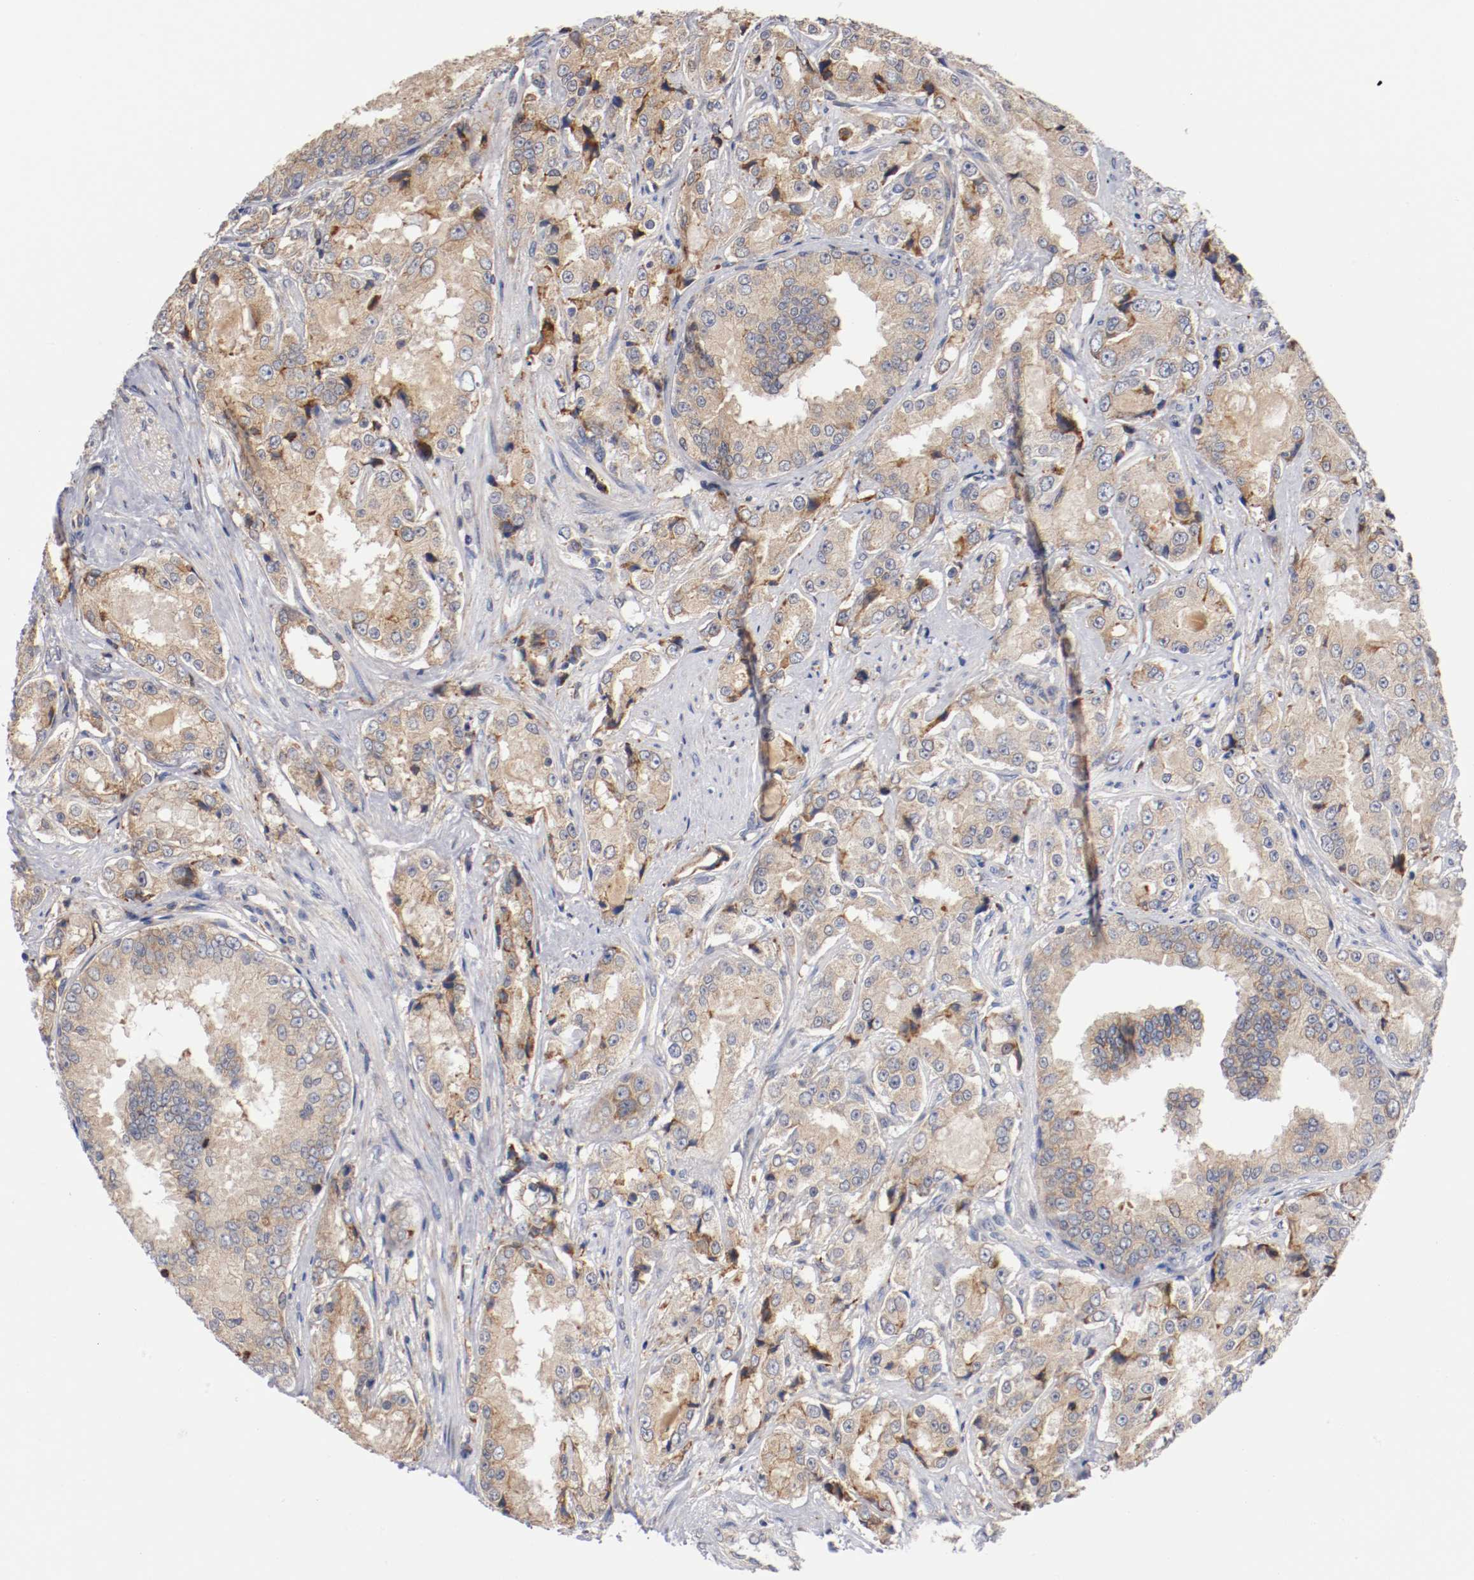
{"staining": {"intensity": "moderate", "quantity": ">75%", "location": "cytoplasmic/membranous"}, "tissue": "prostate cancer", "cell_type": "Tumor cells", "image_type": "cancer", "snomed": [{"axis": "morphology", "description": "Adenocarcinoma, High grade"}, {"axis": "topography", "description": "Prostate"}], "caption": "High-grade adenocarcinoma (prostate) was stained to show a protein in brown. There is medium levels of moderate cytoplasmic/membranous staining in approximately >75% of tumor cells. (brown staining indicates protein expression, while blue staining denotes nuclei).", "gene": "TNFSF13", "patient": {"sex": "male", "age": 73}}